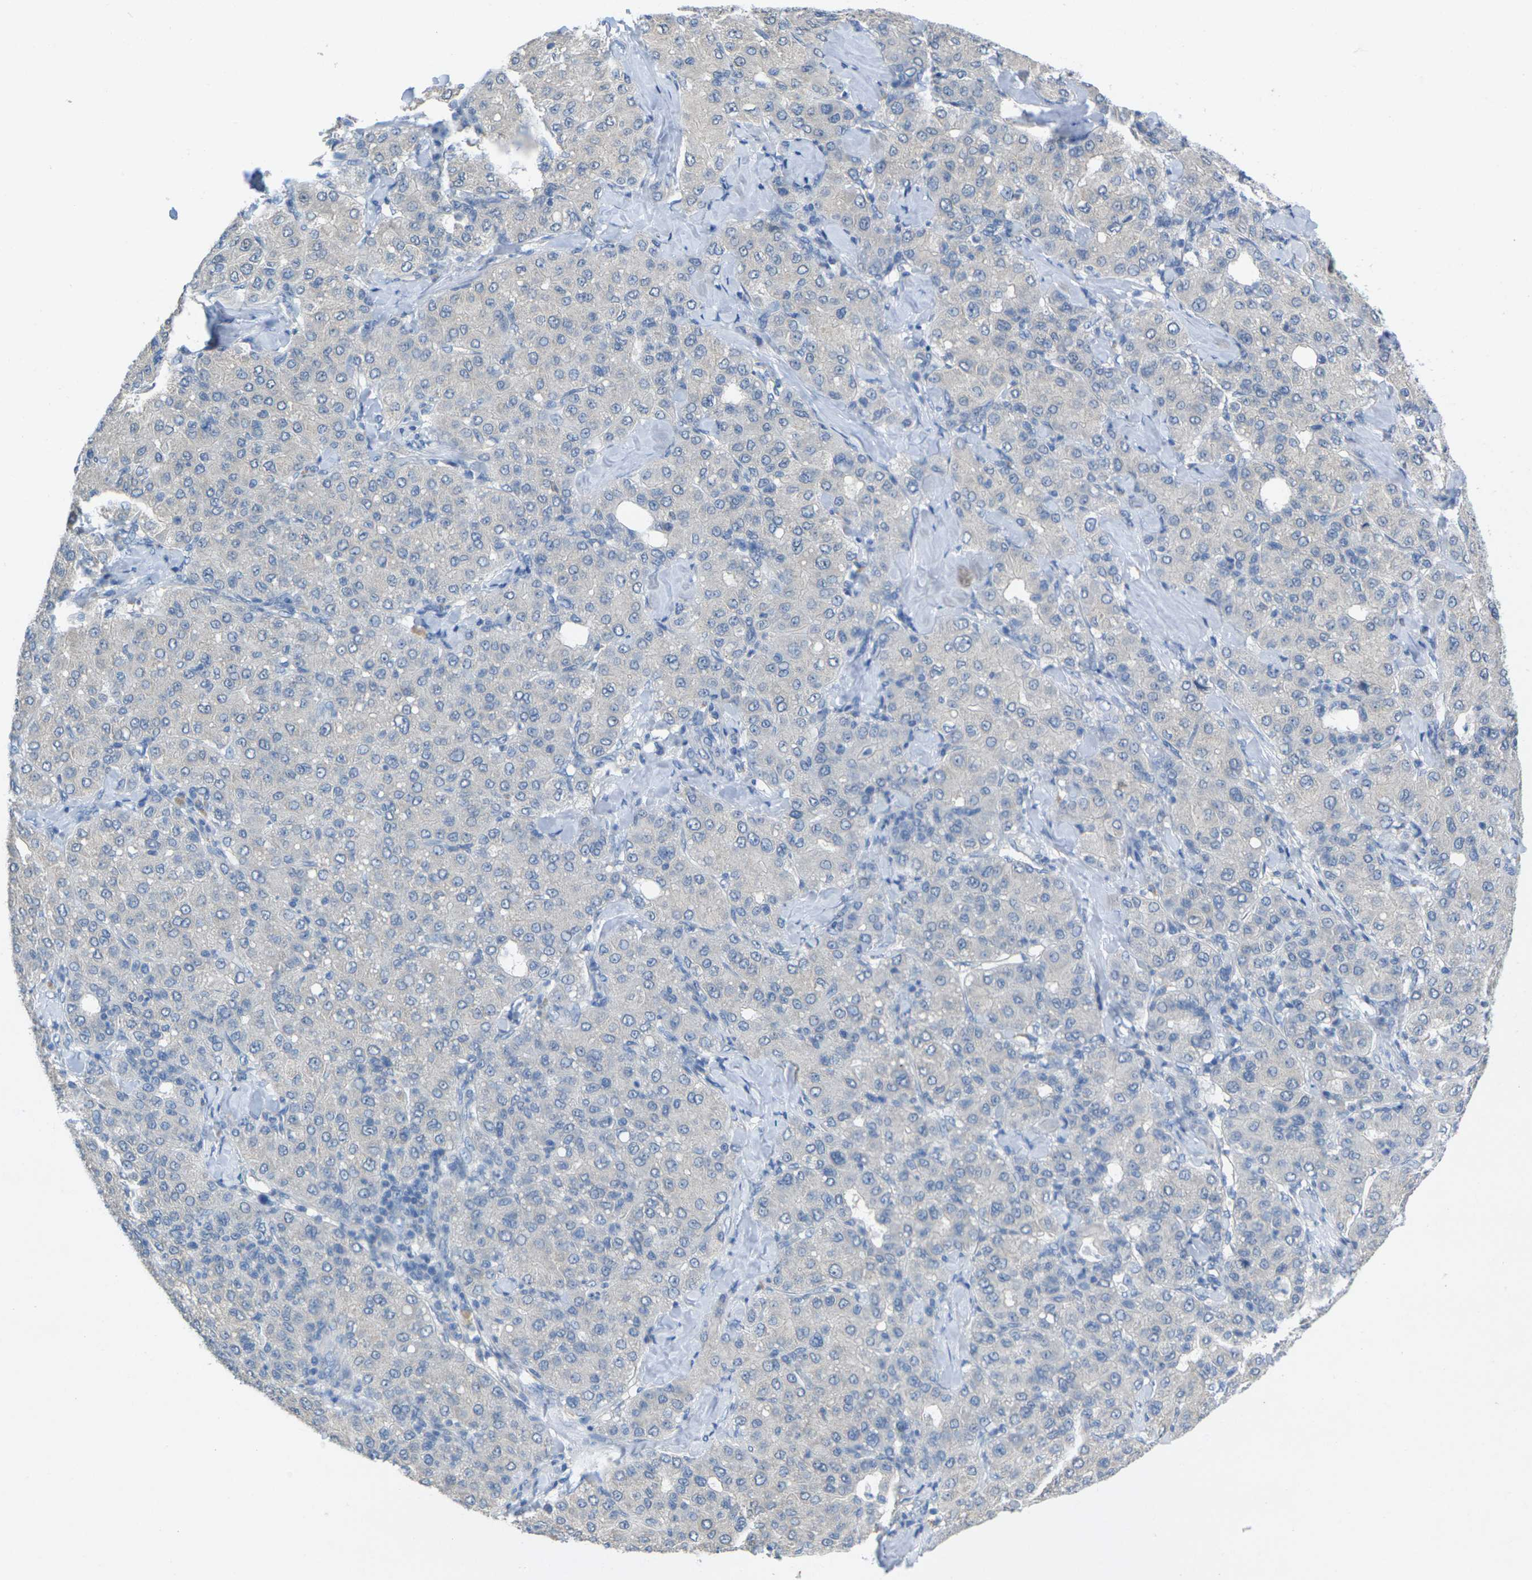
{"staining": {"intensity": "negative", "quantity": "none", "location": "none"}, "tissue": "liver cancer", "cell_type": "Tumor cells", "image_type": "cancer", "snomed": [{"axis": "morphology", "description": "Carcinoma, Hepatocellular, NOS"}, {"axis": "topography", "description": "Liver"}], "caption": "A photomicrograph of hepatocellular carcinoma (liver) stained for a protein exhibits no brown staining in tumor cells.", "gene": "TNNI3", "patient": {"sex": "male", "age": 65}}